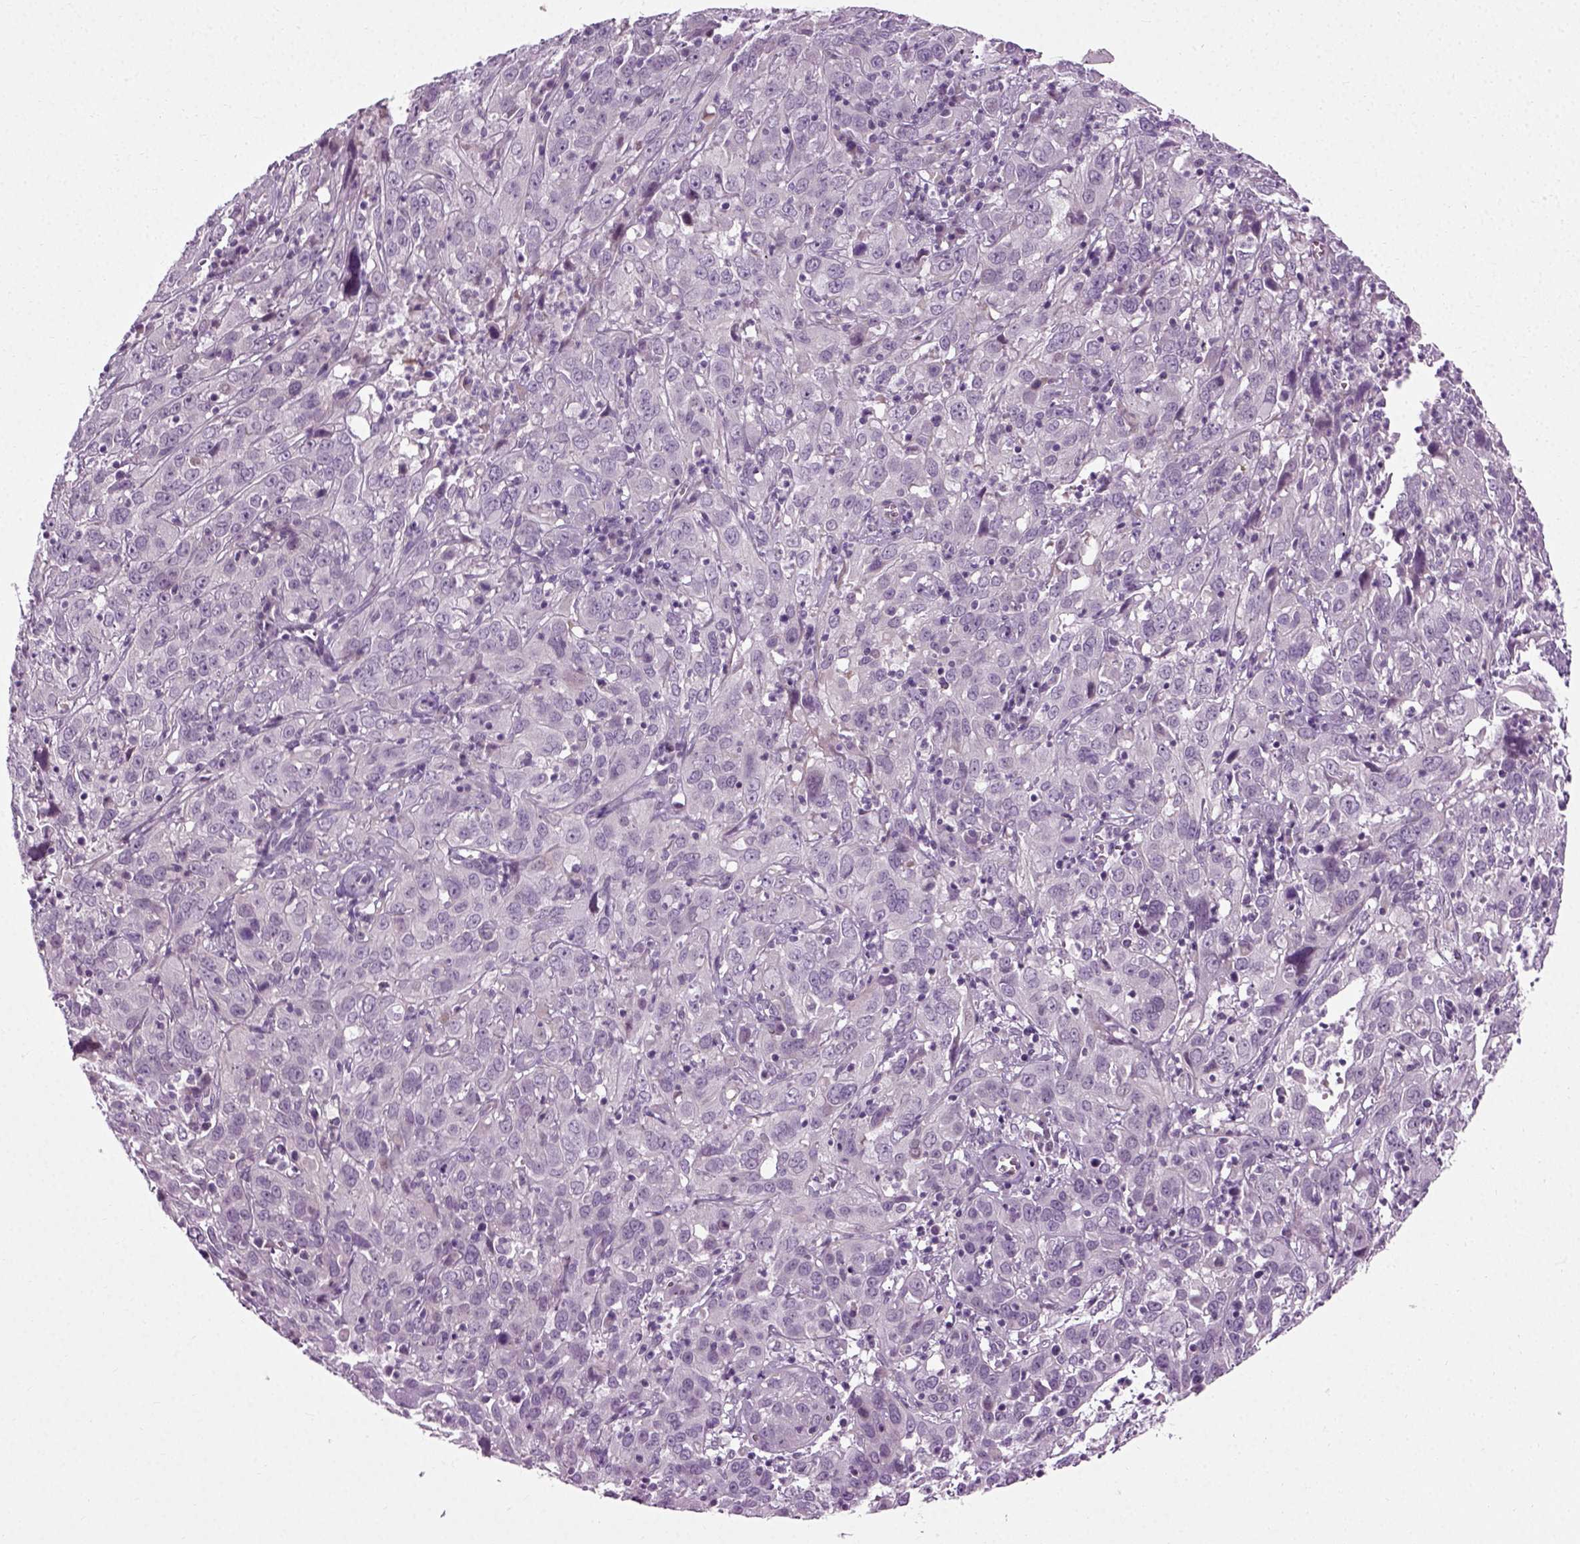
{"staining": {"intensity": "negative", "quantity": "none", "location": "none"}, "tissue": "cervical cancer", "cell_type": "Tumor cells", "image_type": "cancer", "snomed": [{"axis": "morphology", "description": "Squamous cell carcinoma, NOS"}, {"axis": "topography", "description": "Cervix"}], "caption": "An image of cervical cancer stained for a protein exhibits no brown staining in tumor cells.", "gene": "SCG5", "patient": {"sex": "female", "age": 32}}